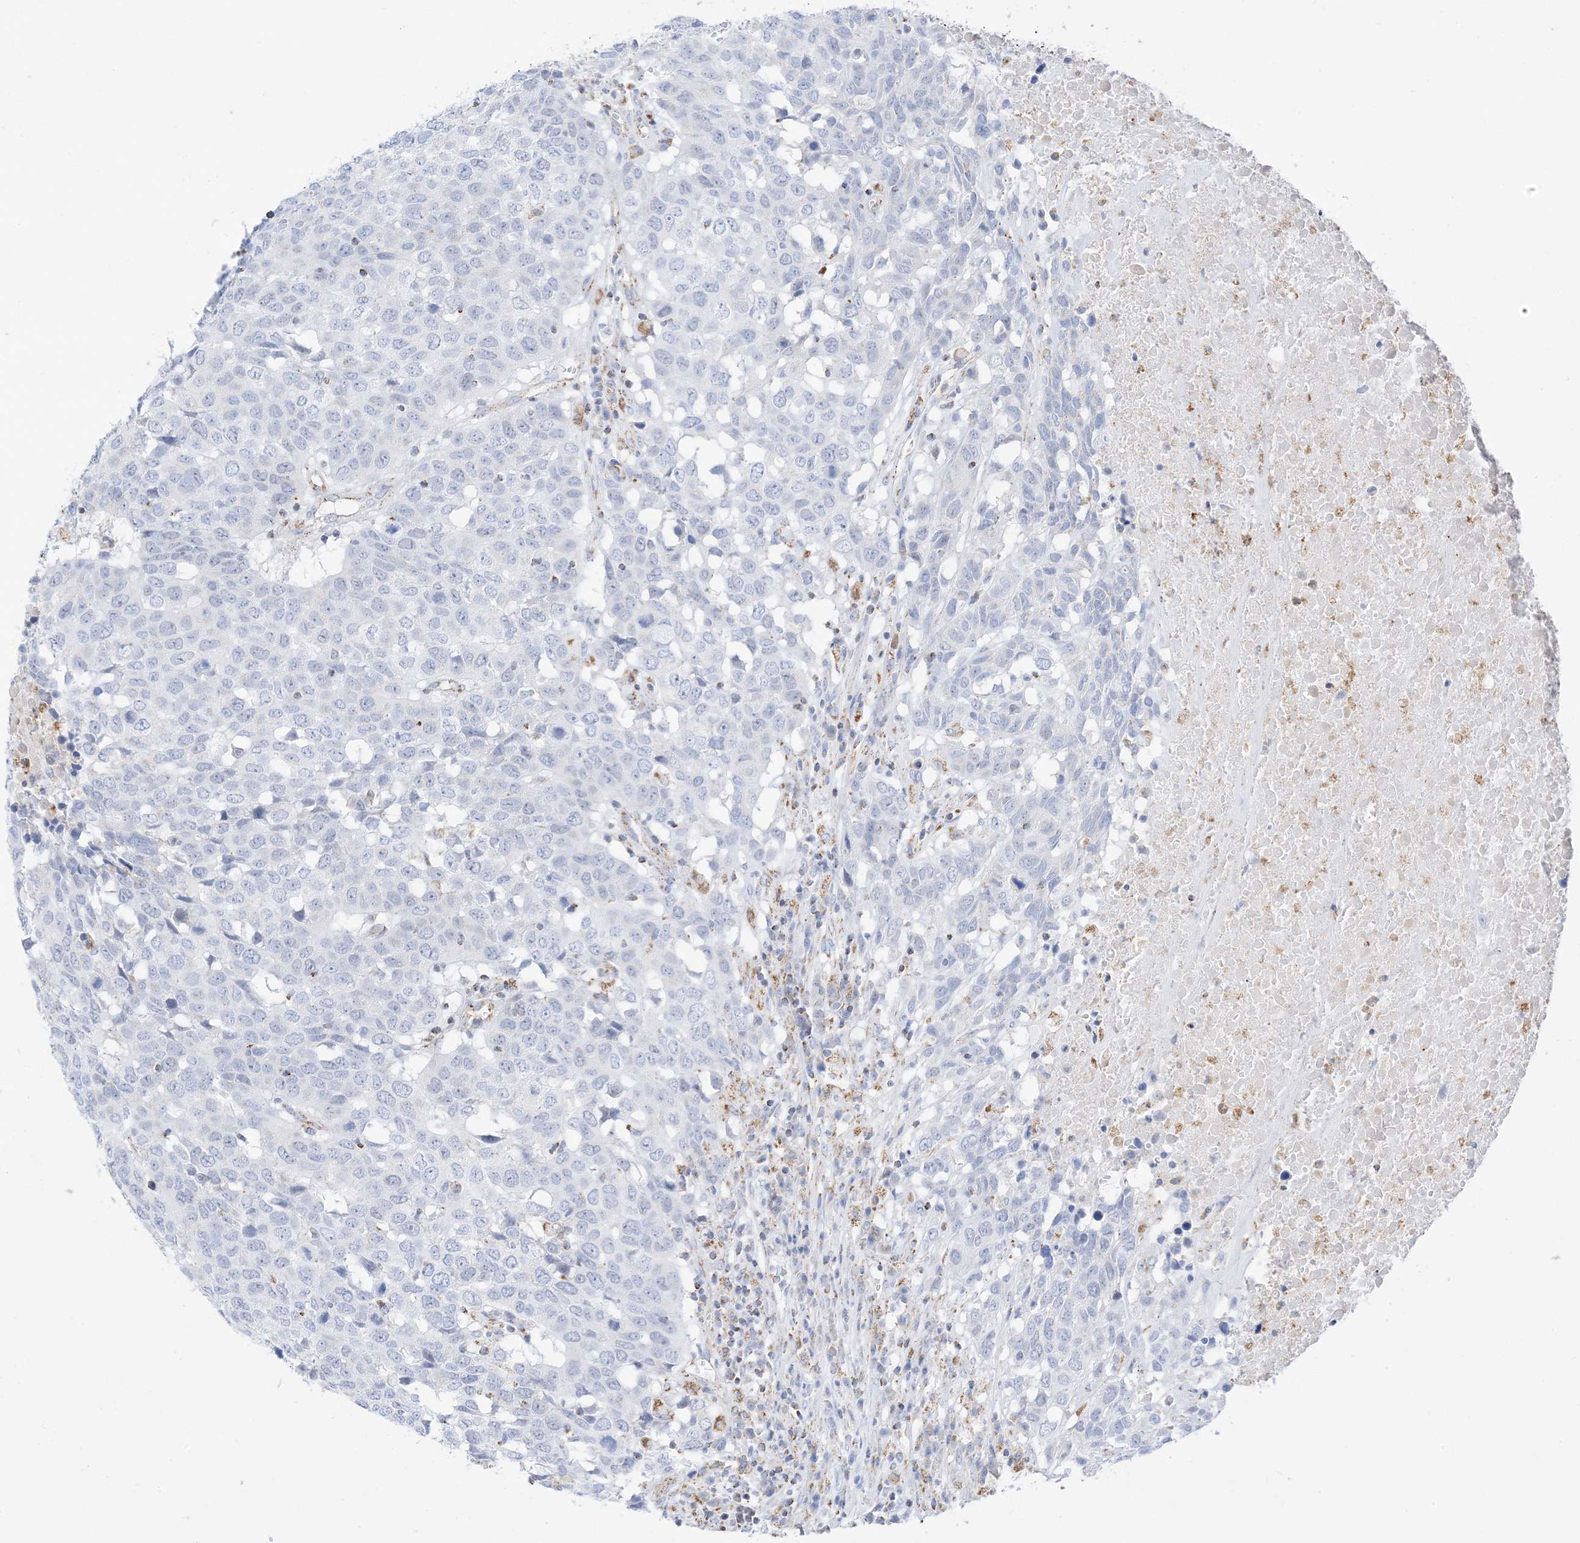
{"staining": {"intensity": "negative", "quantity": "none", "location": "none"}, "tissue": "head and neck cancer", "cell_type": "Tumor cells", "image_type": "cancer", "snomed": [{"axis": "morphology", "description": "Squamous cell carcinoma, NOS"}, {"axis": "topography", "description": "Head-Neck"}], "caption": "This is a micrograph of IHC staining of squamous cell carcinoma (head and neck), which shows no expression in tumor cells.", "gene": "CAPN13", "patient": {"sex": "male", "age": 66}}